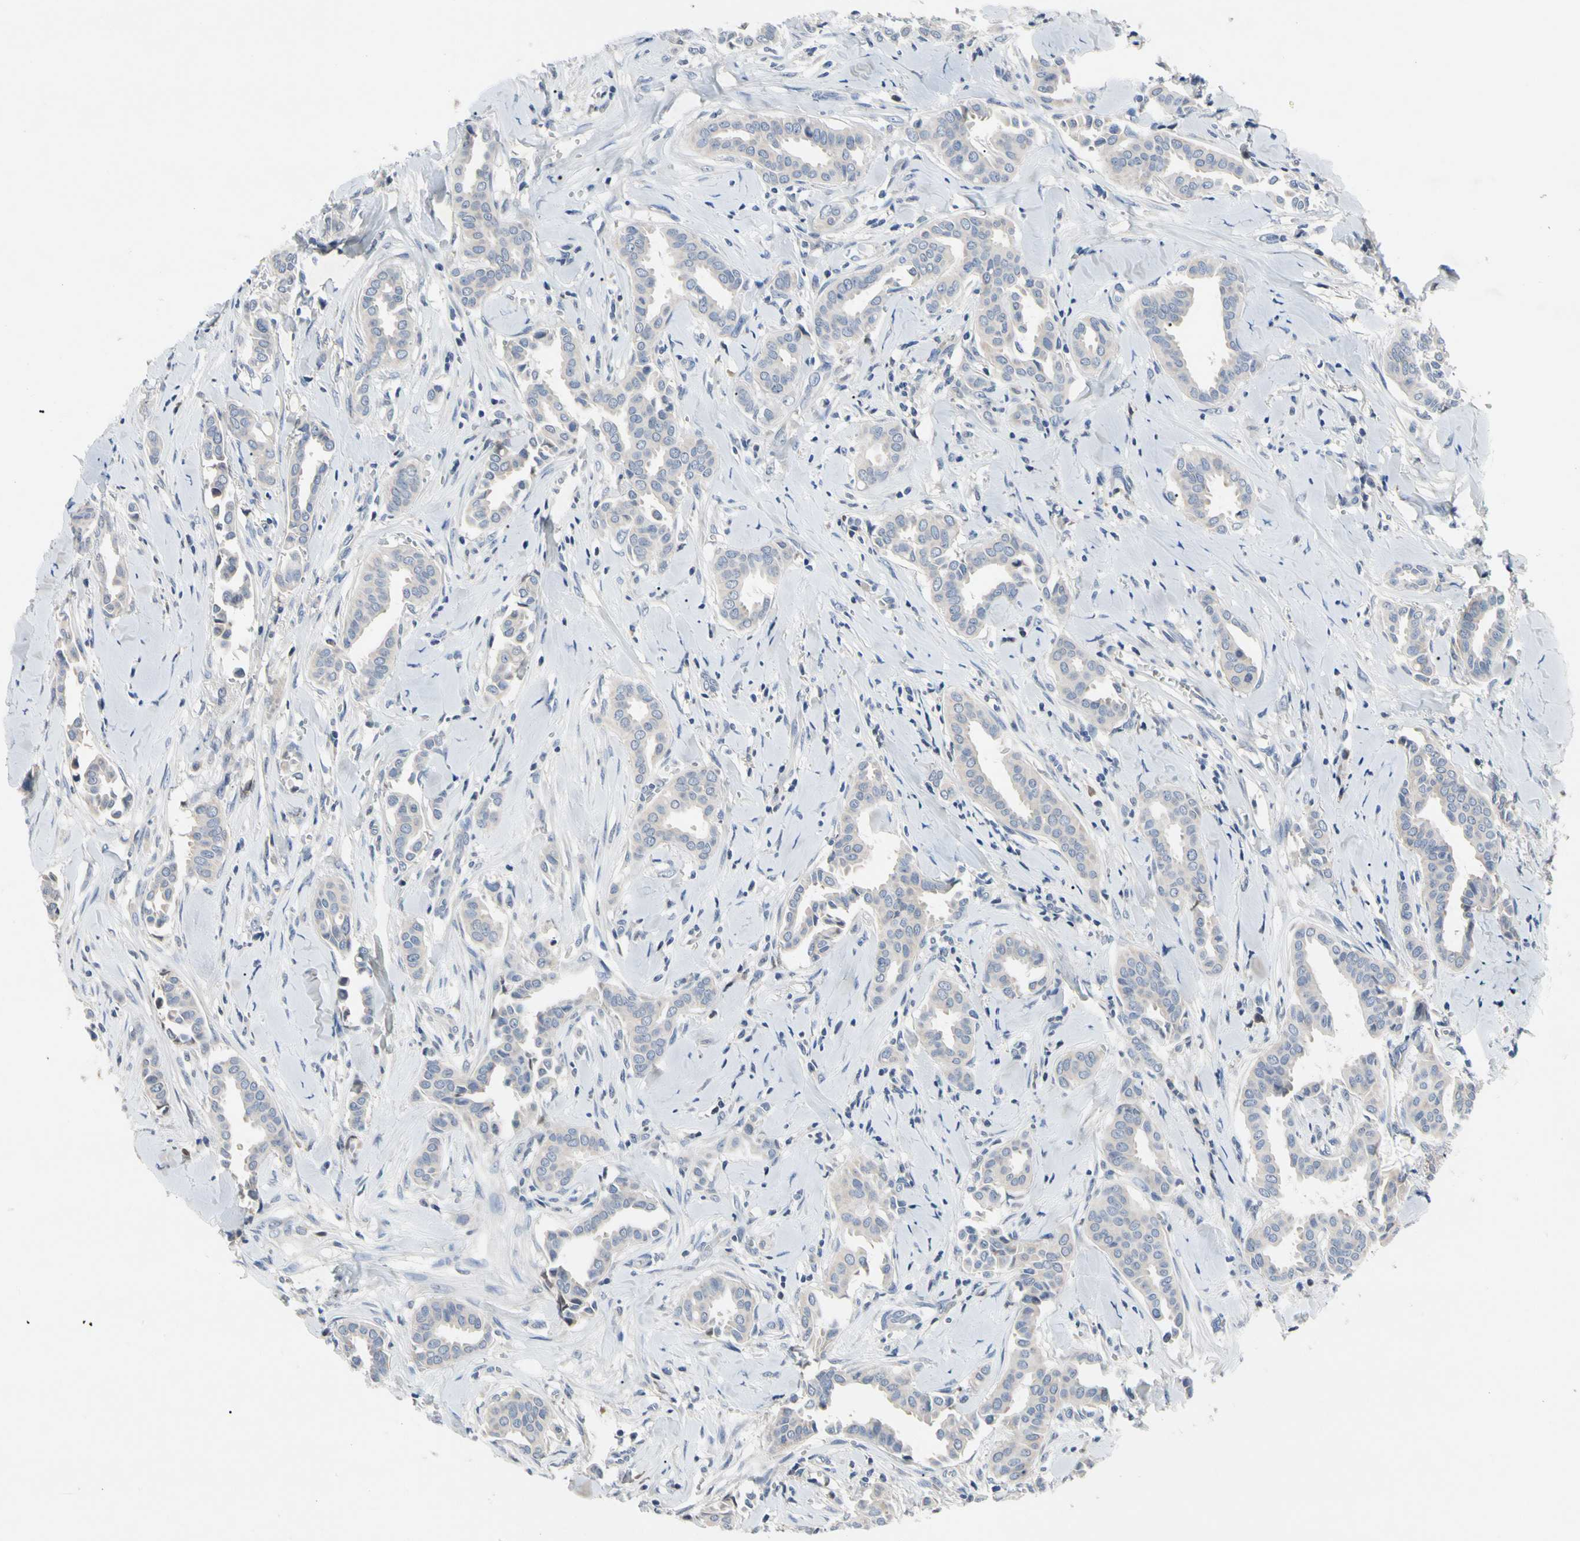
{"staining": {"intensity": "weak", "quantity": "25%-75%", "location": "cytoplasmic/membranous"}, "tissue": "head and neck cancer", "cell_type": "Tumor cells", "image_type": "cancer", "snomed": [{"axis": "morphology", "description": "Adenocarcinoma, NOS"}, {"axis": "topography", "description": "Salivary gland"}, {"axis": "topography", "description": "Head-Neck"}], "caption": "Protein expression analysis of human head and neck cancer reveals weak cytoplasmic/membranous positivity in about 25%-75% of tumor cells.", "gene": "ECRG4", "patient": {"sex": "female", "age": 59}}